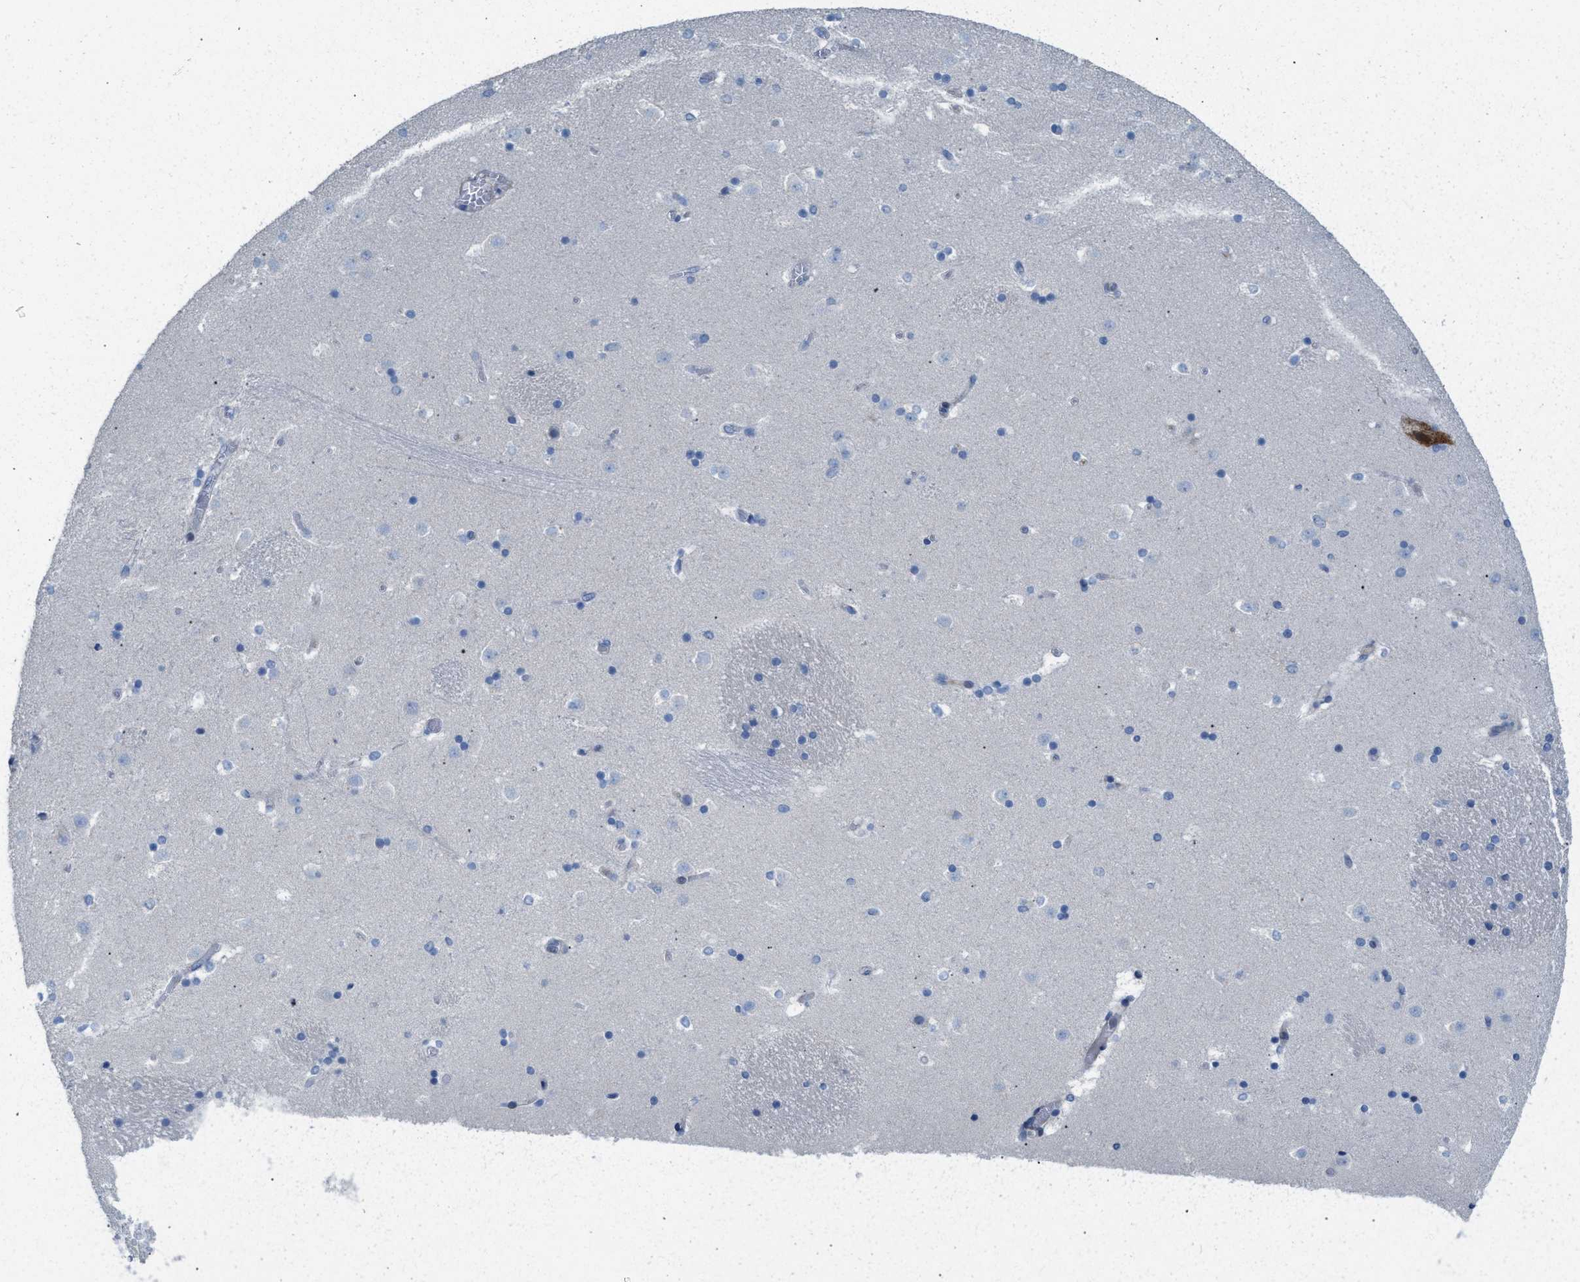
{"staining": {"intensity": "negative", "quantity": "none", "location": "none"}, "tissue": "caudate", "cell_type": "Glial cells", "image_type": "normal", "snomed": [{"axis": "morphology", "description": "Normal tissue, NOS"}, {"axis": "topography", "description": "Lateral ventricle wall"}], "caption": "Immunohistochemistry (IHC) photomicrograph of benign caudate: human caudate stained with DAB (3,3'-diaminobenzidine) demonstrates no significant protein staining in glial cells. (Brightfield microscopy of DAB (3,3'-diaminobenzidine) immunohistochemistry at high magnification).", "gene": "MPP3", "patient": {"sex": "male", "age": 45}}